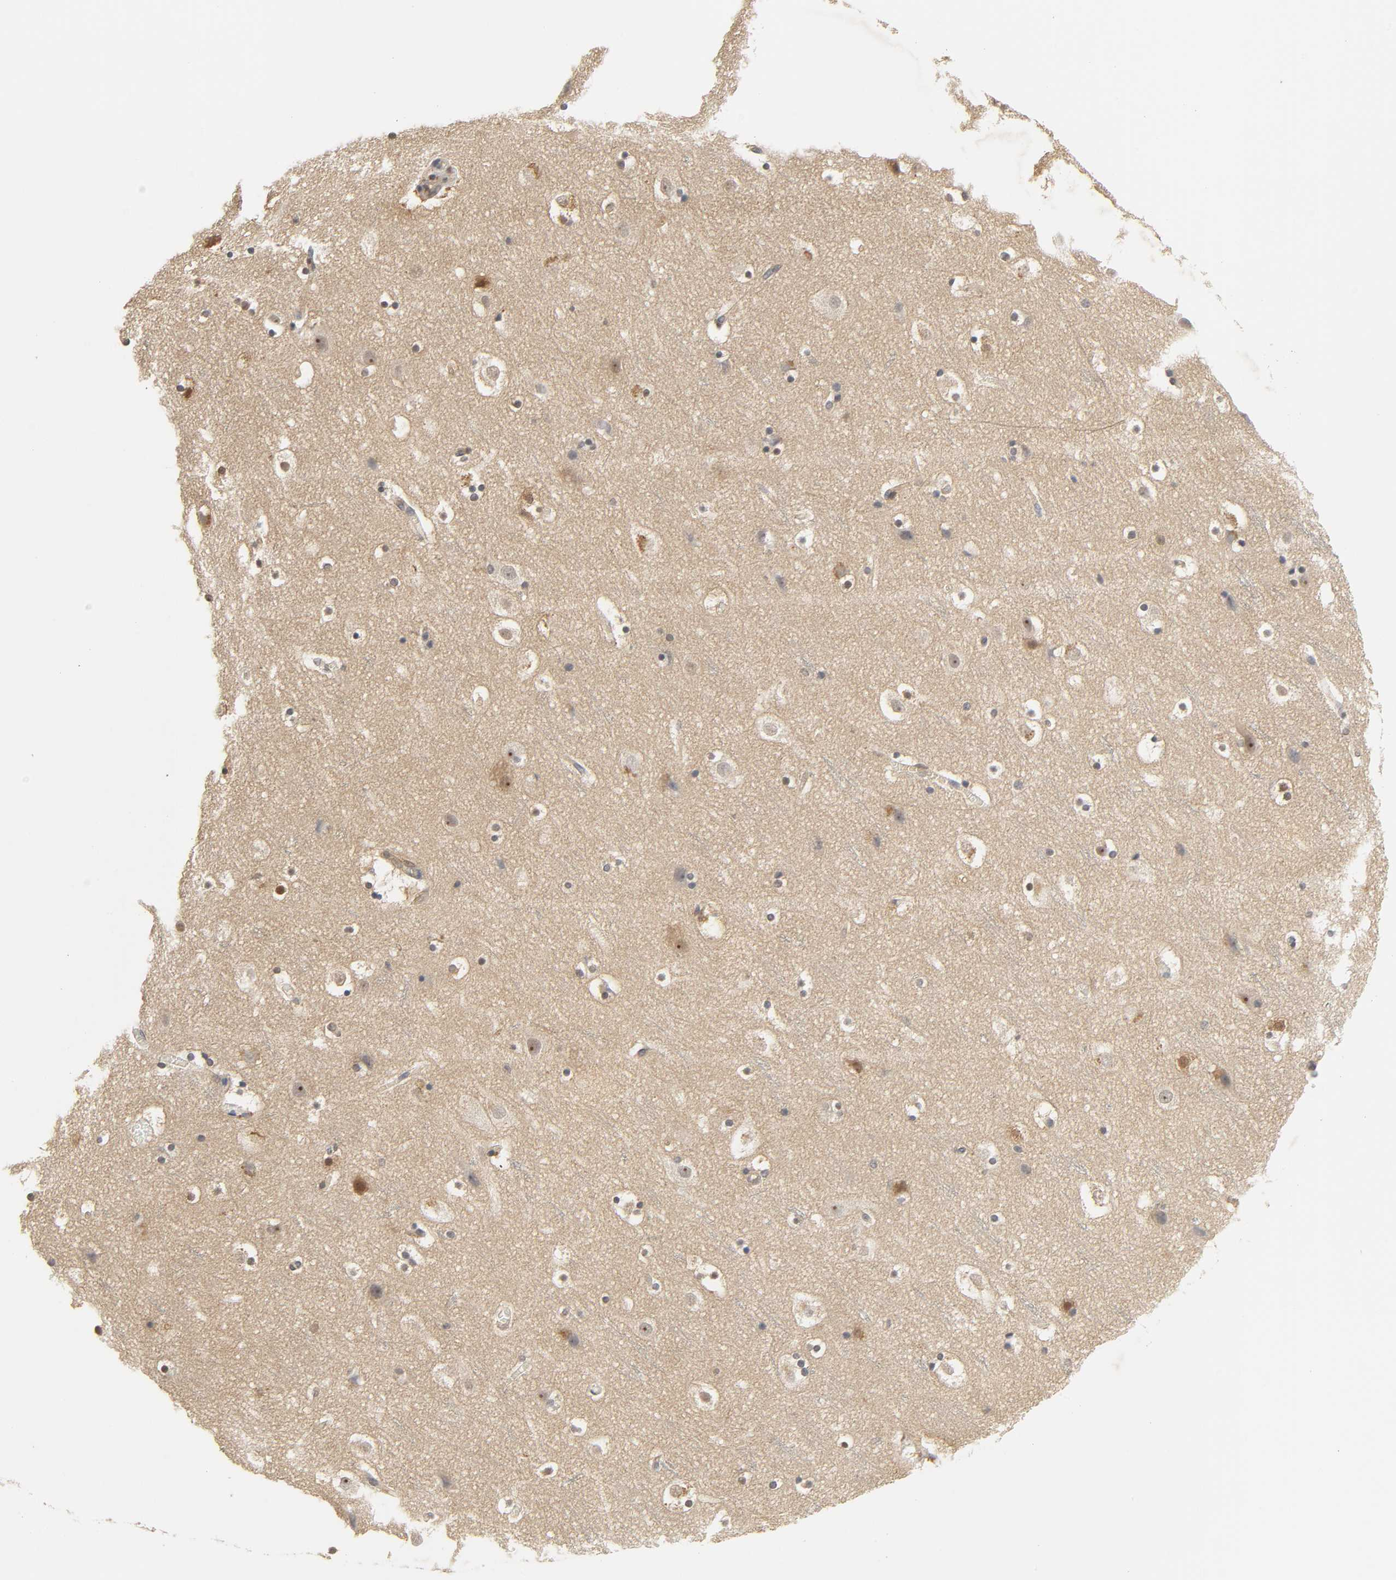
{"staining": {"intensity": "moderate", "quantity": "25%-75%", "location": "cytoplasmic/membranous,nuclear"}, "tissue": "cerebral cortex", "cell_type": "Endothelial cells", "image_type": "normal", "snomed": [{"axis": "morphology", "description": "Normal tissue, NOS"}, {"axis": "topography", "description": "Cerebral cortex"}], "caption": "Immunohistochemical staining of normal cerebral cortex exhibits medium levels of moderate cytoplasmic/membranous,nuclear expression in approximately 25%-75% of endothelial cells.", "gene": "MIF", "patient": {"sex": "male", "age": 45}}